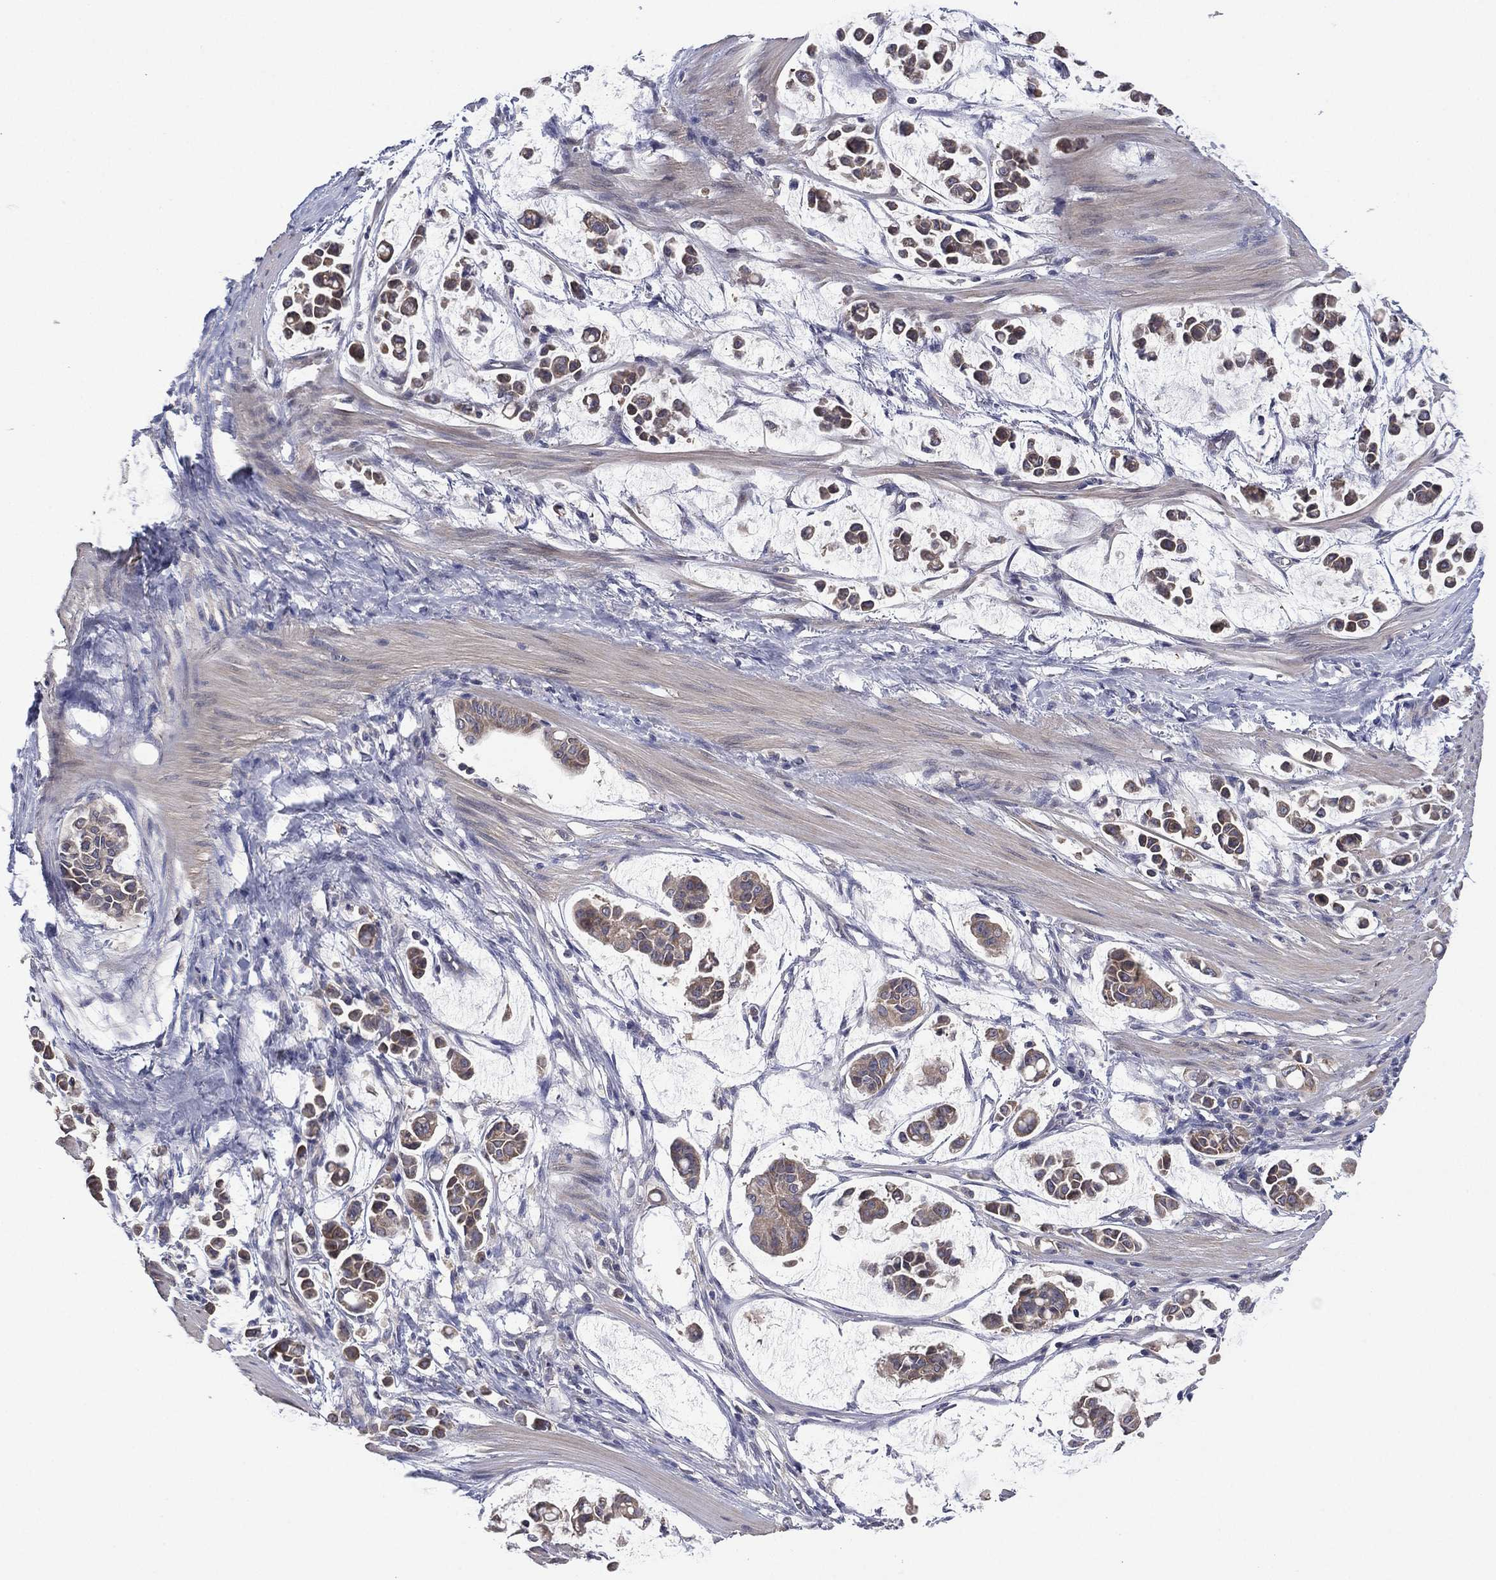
{"staining": {"intensity": "weak", "quantity": "<25%", "location": "cytoplasmic/membranous"}, "tissue": "stomach cancer", "cell_type": "Tumor cells", "image_type": "cancer", "snomed": [{"axis": "morphology", "description": "Adenocarcinoma, NOS"}, {"axis": "topography", "description": "Stomach"}], "caption": "Immunohistochemistry (IHC) micrograph of adenocarcinoma (stomach) stained for a protein (brown), which reveals no staining in tumor cells.", "gene": "MPP7", "patient": {"sex": "male", "age": 82}}